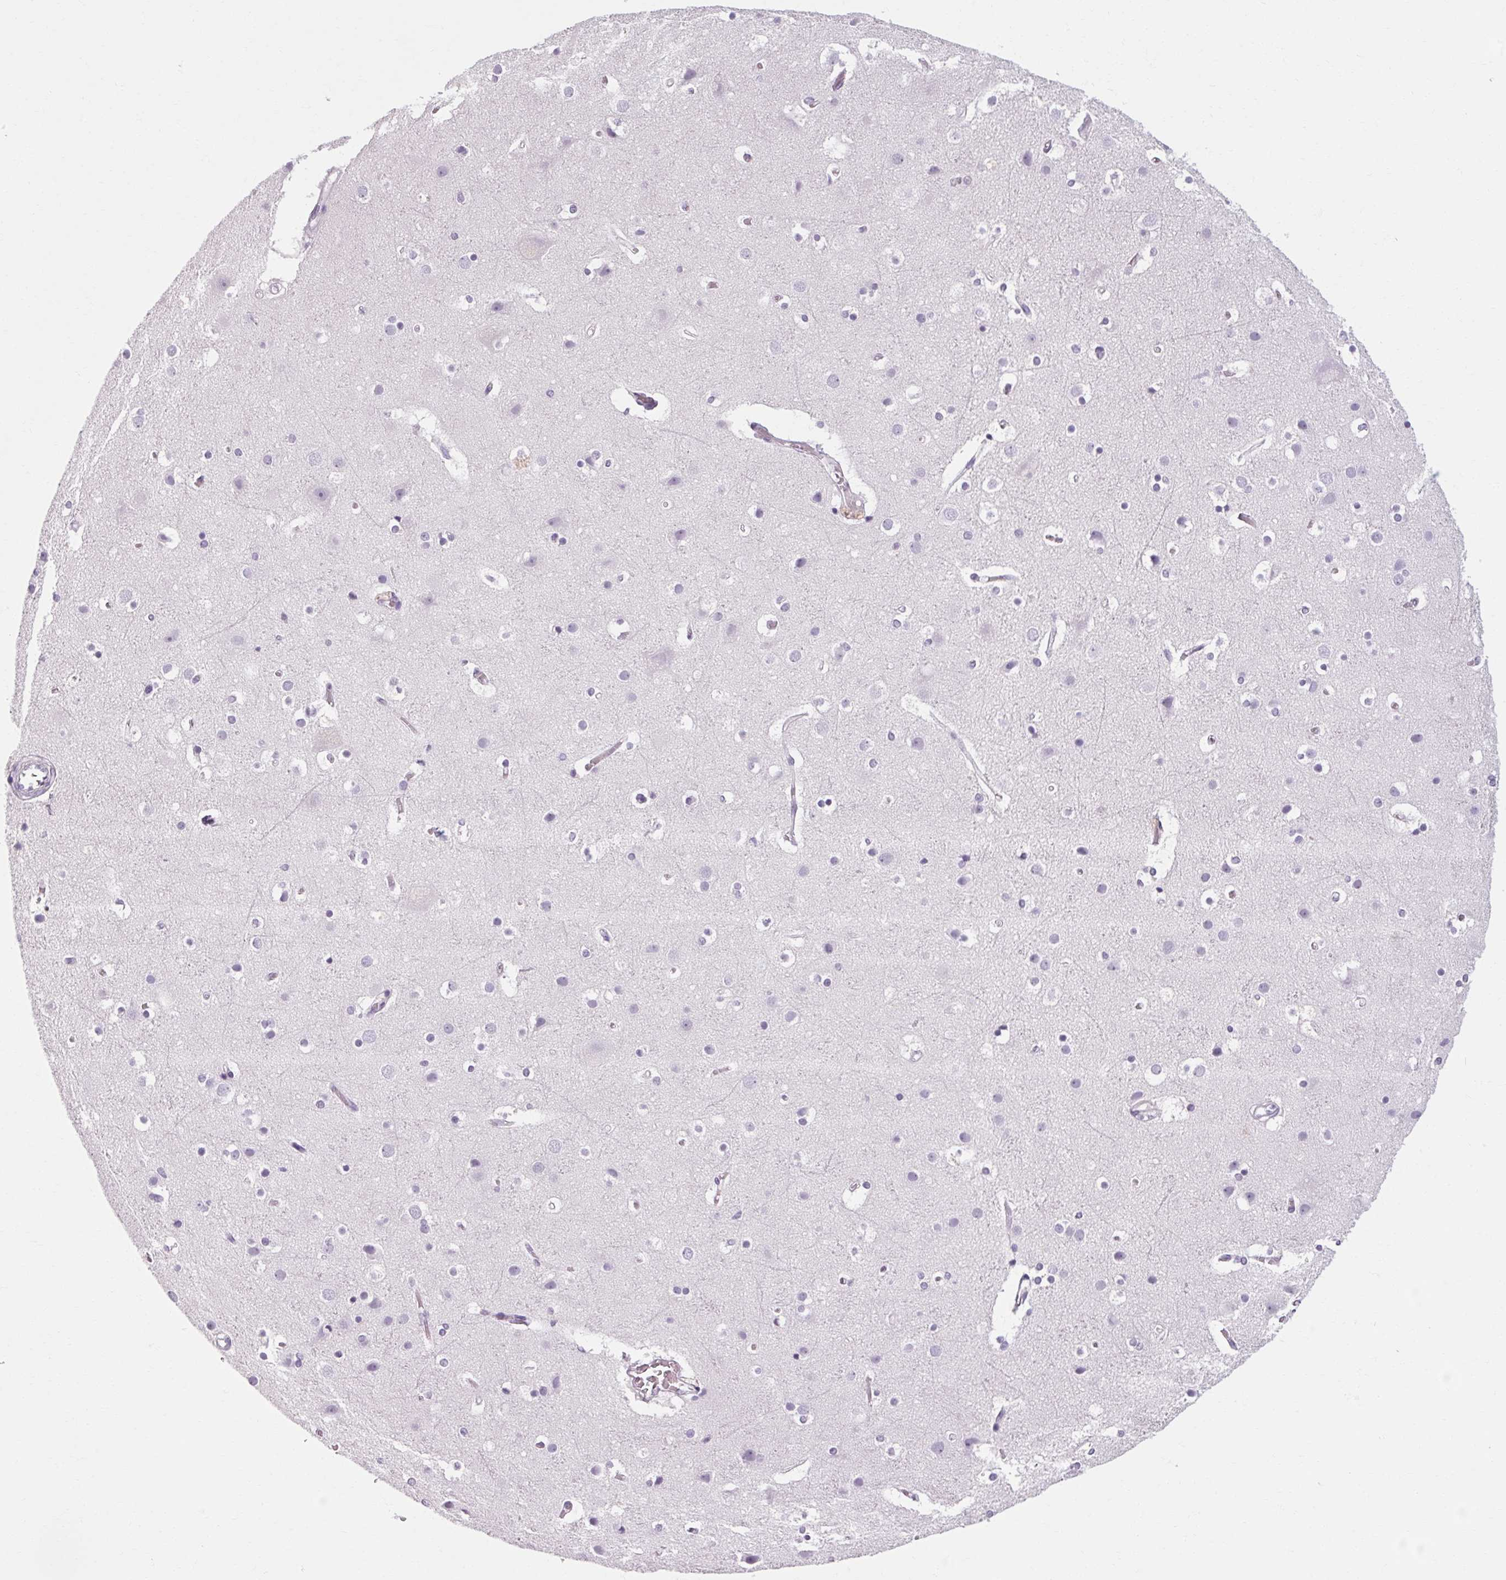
{"staining": {"intensity": "negative", "quantity": "none", "location": "none"}, "tissue": "cerebral cortex", "cell_type": "Endothelial cells", "image_type": "normal", "snomed": [{"axis": "morphology", "description": "Normal tissue, NOS"}, {"axis": "topography", "description": "Cerebral cortex"}], "caption": "This micrograph is of benign cerebral cortex stained with immunohistochemistry to label a protein in brown with the nuclei are counter-stained blue. There is no positivity in endothelial cells.", "gene": "POMC", "patient": {"sex": "female", "age": 52}}